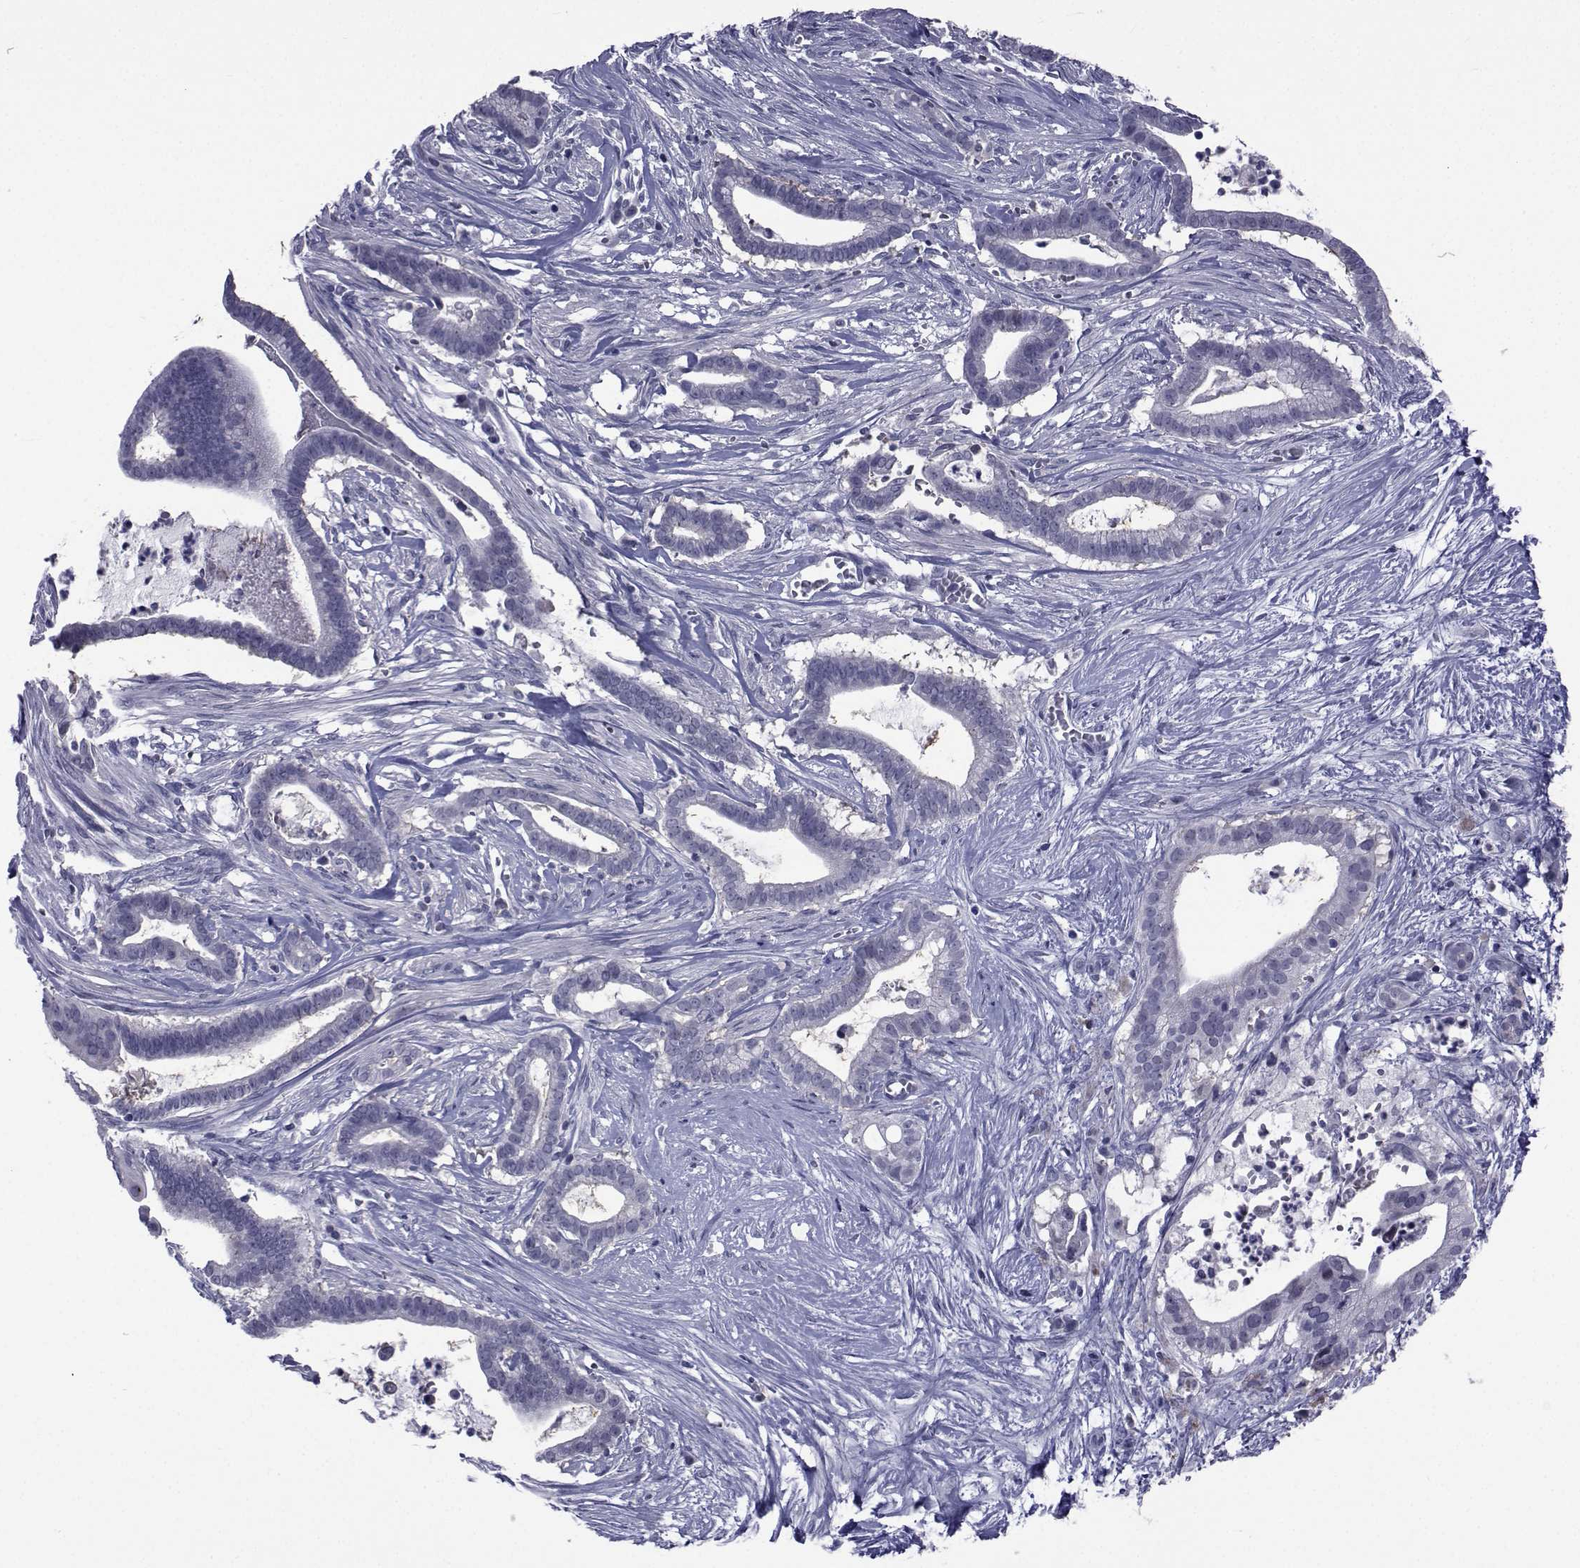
{"staining": {"intensity": "negative", "quantity": "none", "location": "none"}, "tissue": "pancreatic cancer", "cell_type": "Tumor cells", "image_type": "cancer", "snomed": [{"axis": "morphology", "description": "Adenocarcinoma, NOS"}, {"axis": "topography", "description": "Pancreas"}], "caption": "Tumor cells show no significant positivity in adenocarcinoma (pancreatic). Nuclei are stained in blue.", "gene": "SEMA5B", "patient": {"sex": "male", "age": 61}}